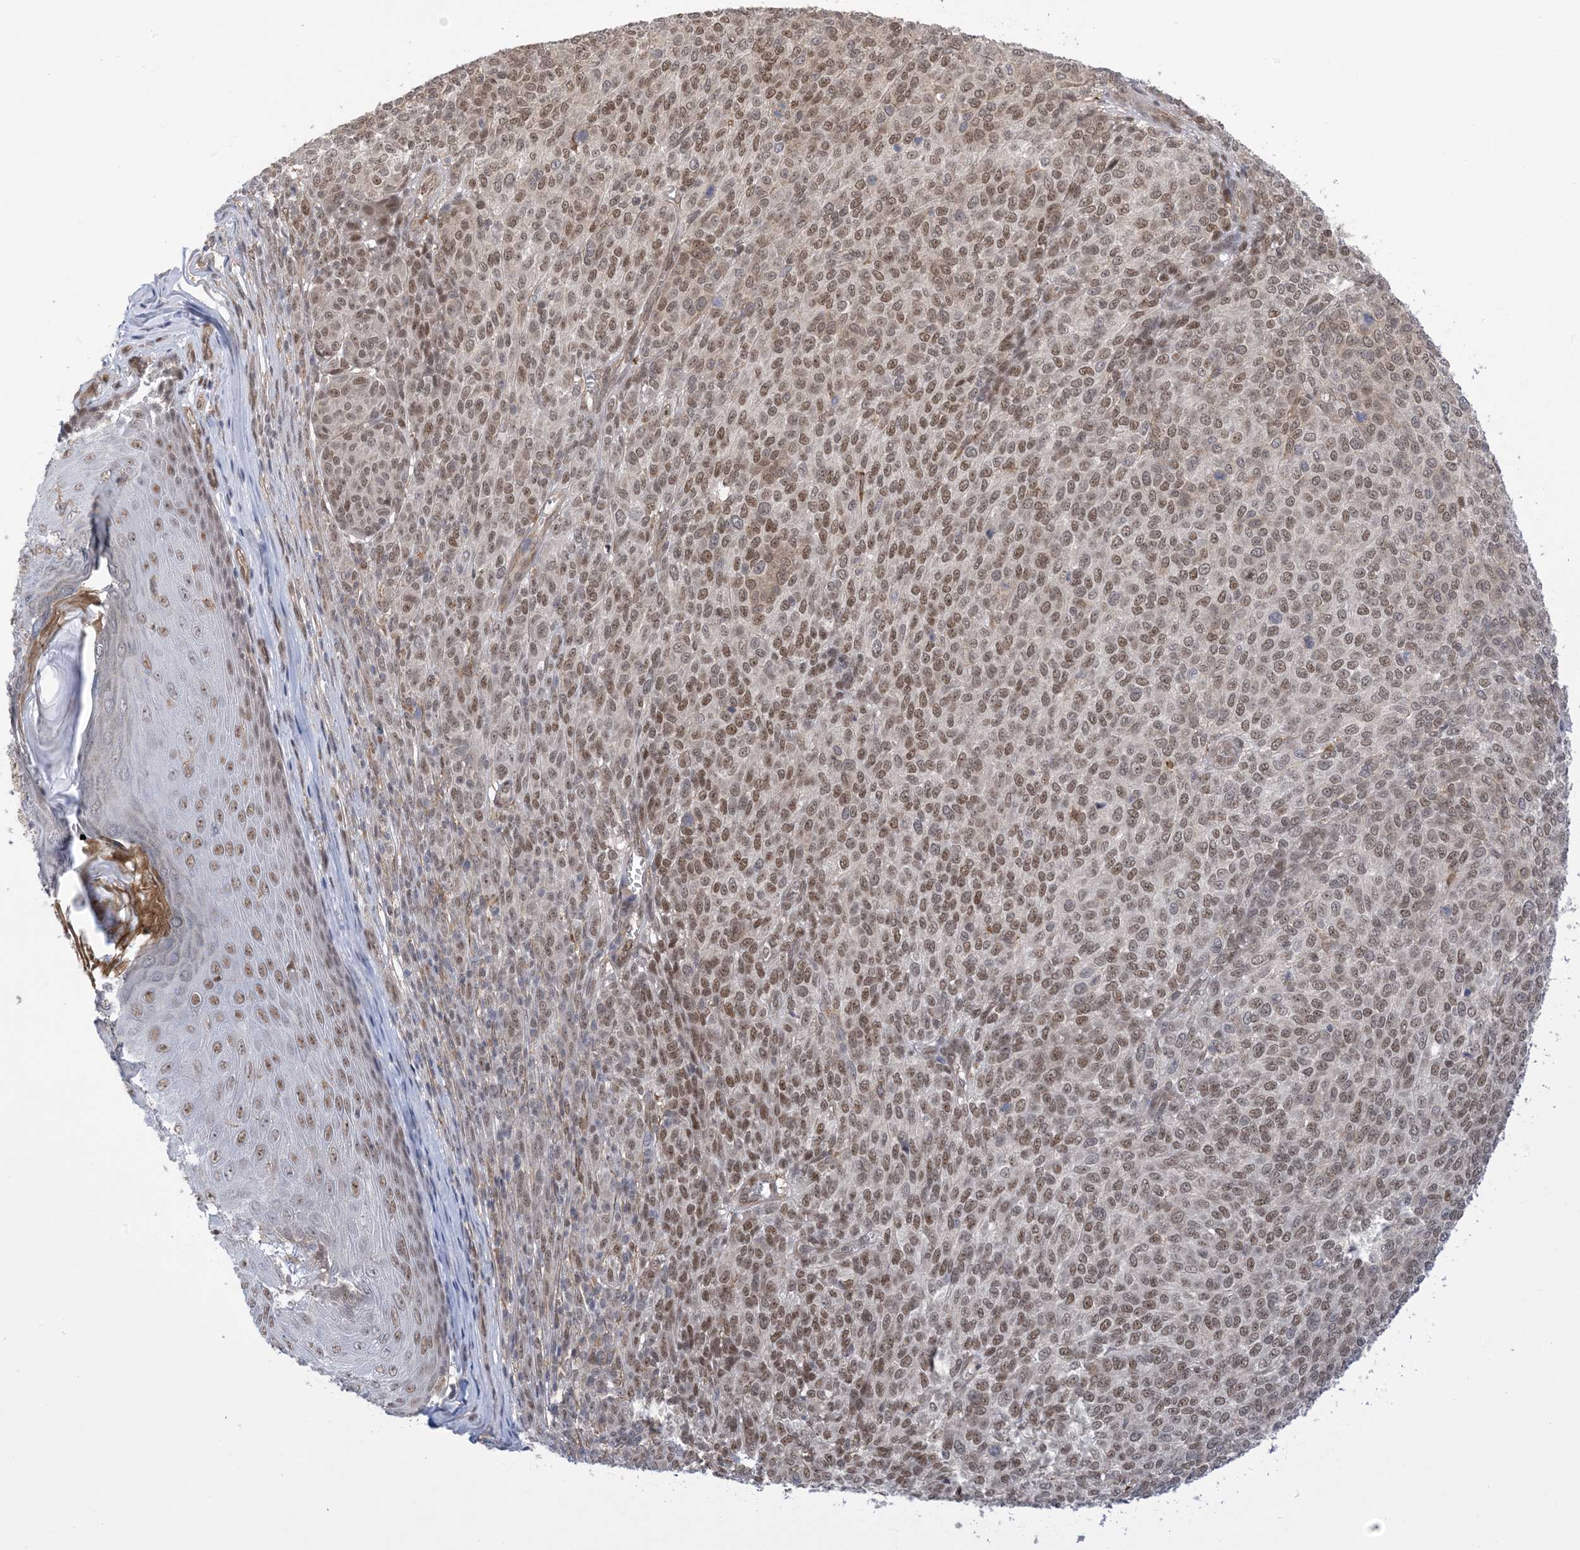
{"staining": {"intensity": "moderate", "quantity": ">75%", "location": "nuclear"}, "tissue": "melanoma", "cell_type": "Tumor cells", "image_type": "cancer", "snomed": [{"axis": "morphology", "description": "Malignant melanoma, NOS"}, {"axis": "topography", "description": "Skin"}], "caption": "DAB immunohistochemical staining of human malignant melanoma demonstrates moderate nuclear protein positivity in about >75% of tumor cells.", "gene": "ZNF8", "patient": {"sex": "male", "age": 49}}